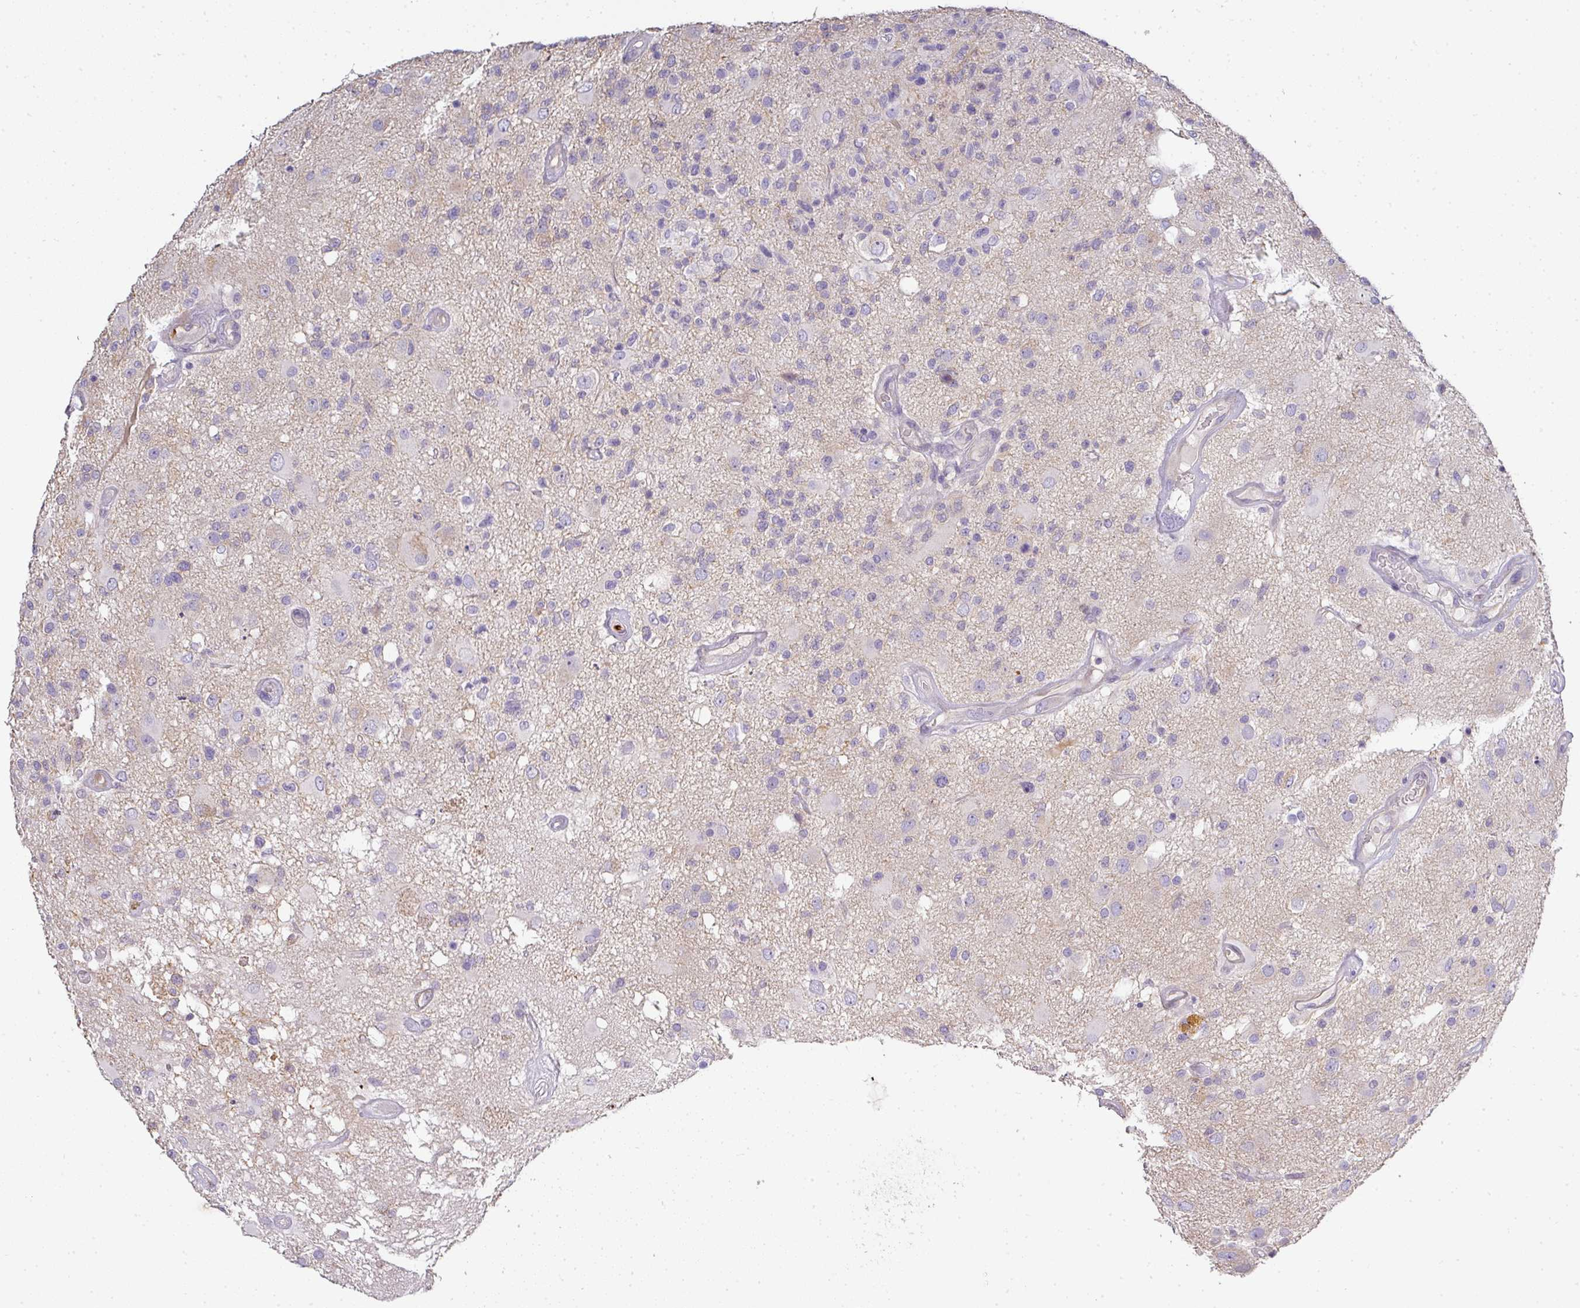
{"staining": {"intensity": "negative", "quantity": "none", "location": "none"}, "tissue": "glioma", "cell_type": "Tumor cells", "image_type": "cancer", "snomed": [{"axis": "morphology", "description": "Glioma, malignant, High grade"}, {"axis": "morphology", "description": "Glioblastoma, NOS"}, {"axis": "topography", "description": "Brain"}], "caption": "DAB immunohistochemical staining of human glioma demonstrates no significant expression in tumor cells.", "gene": "HHEX", "patient": {"sex": "male", "age": 60}}